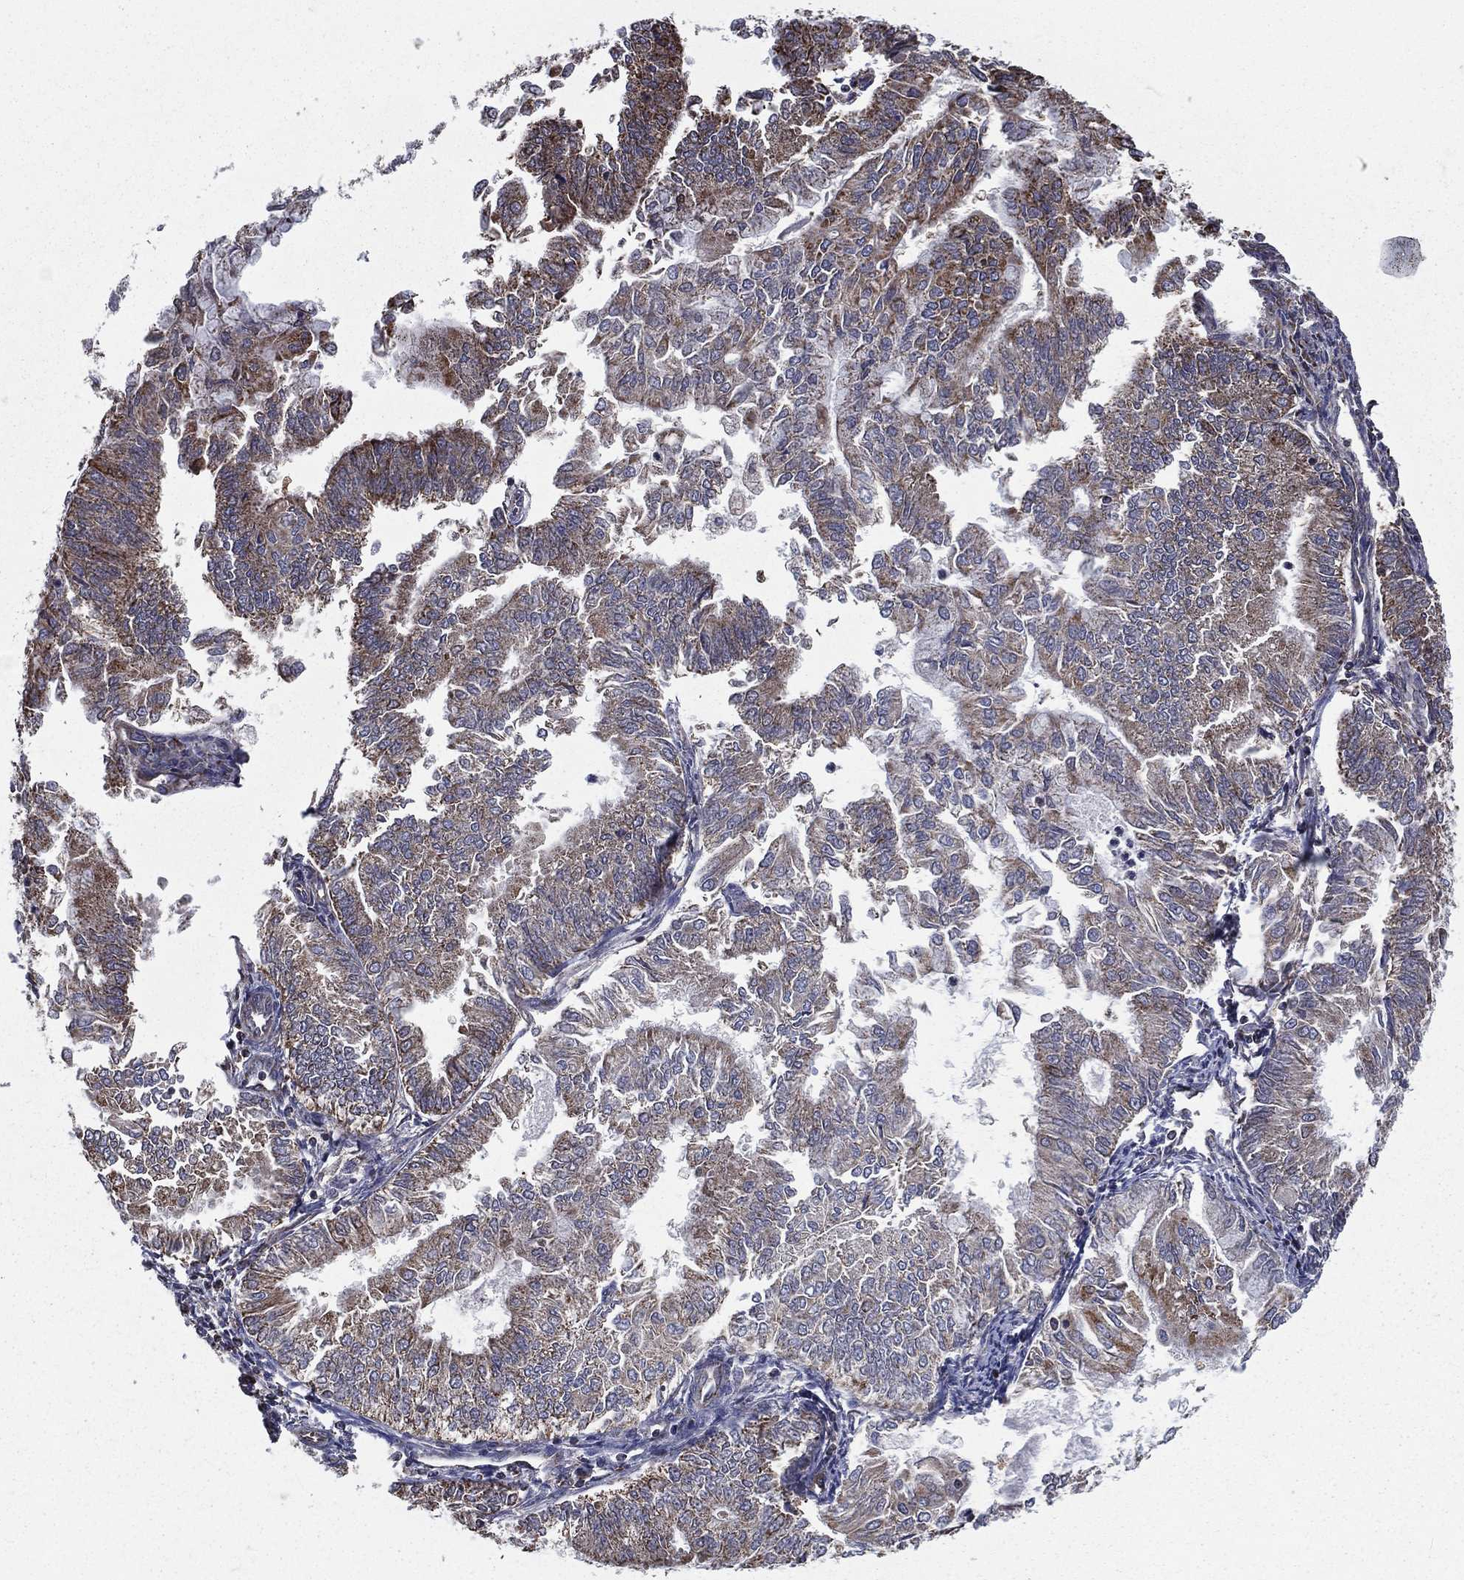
{"staining": {"intensity": "weak", "quantity": ">75%", "location": "cytoplasmic/membranous"}, "tissue": "endometrial cancer", "cell_type": "Tumor cells", "image_type": "cancer", "snomed": [{"axis": "morphology", "description": "Adenocarcinoma, NOS"}, {"axis": "topography", "description": "Endometrium"}], "caption": "Immunohistochemical staining of human endometrial adenocarcinoma shows weak cytoplasmic/membranous protein staining in about >75% of tumor cells.", "gene": "RIGI", "patient": {"sex": "female", "age": 59}}